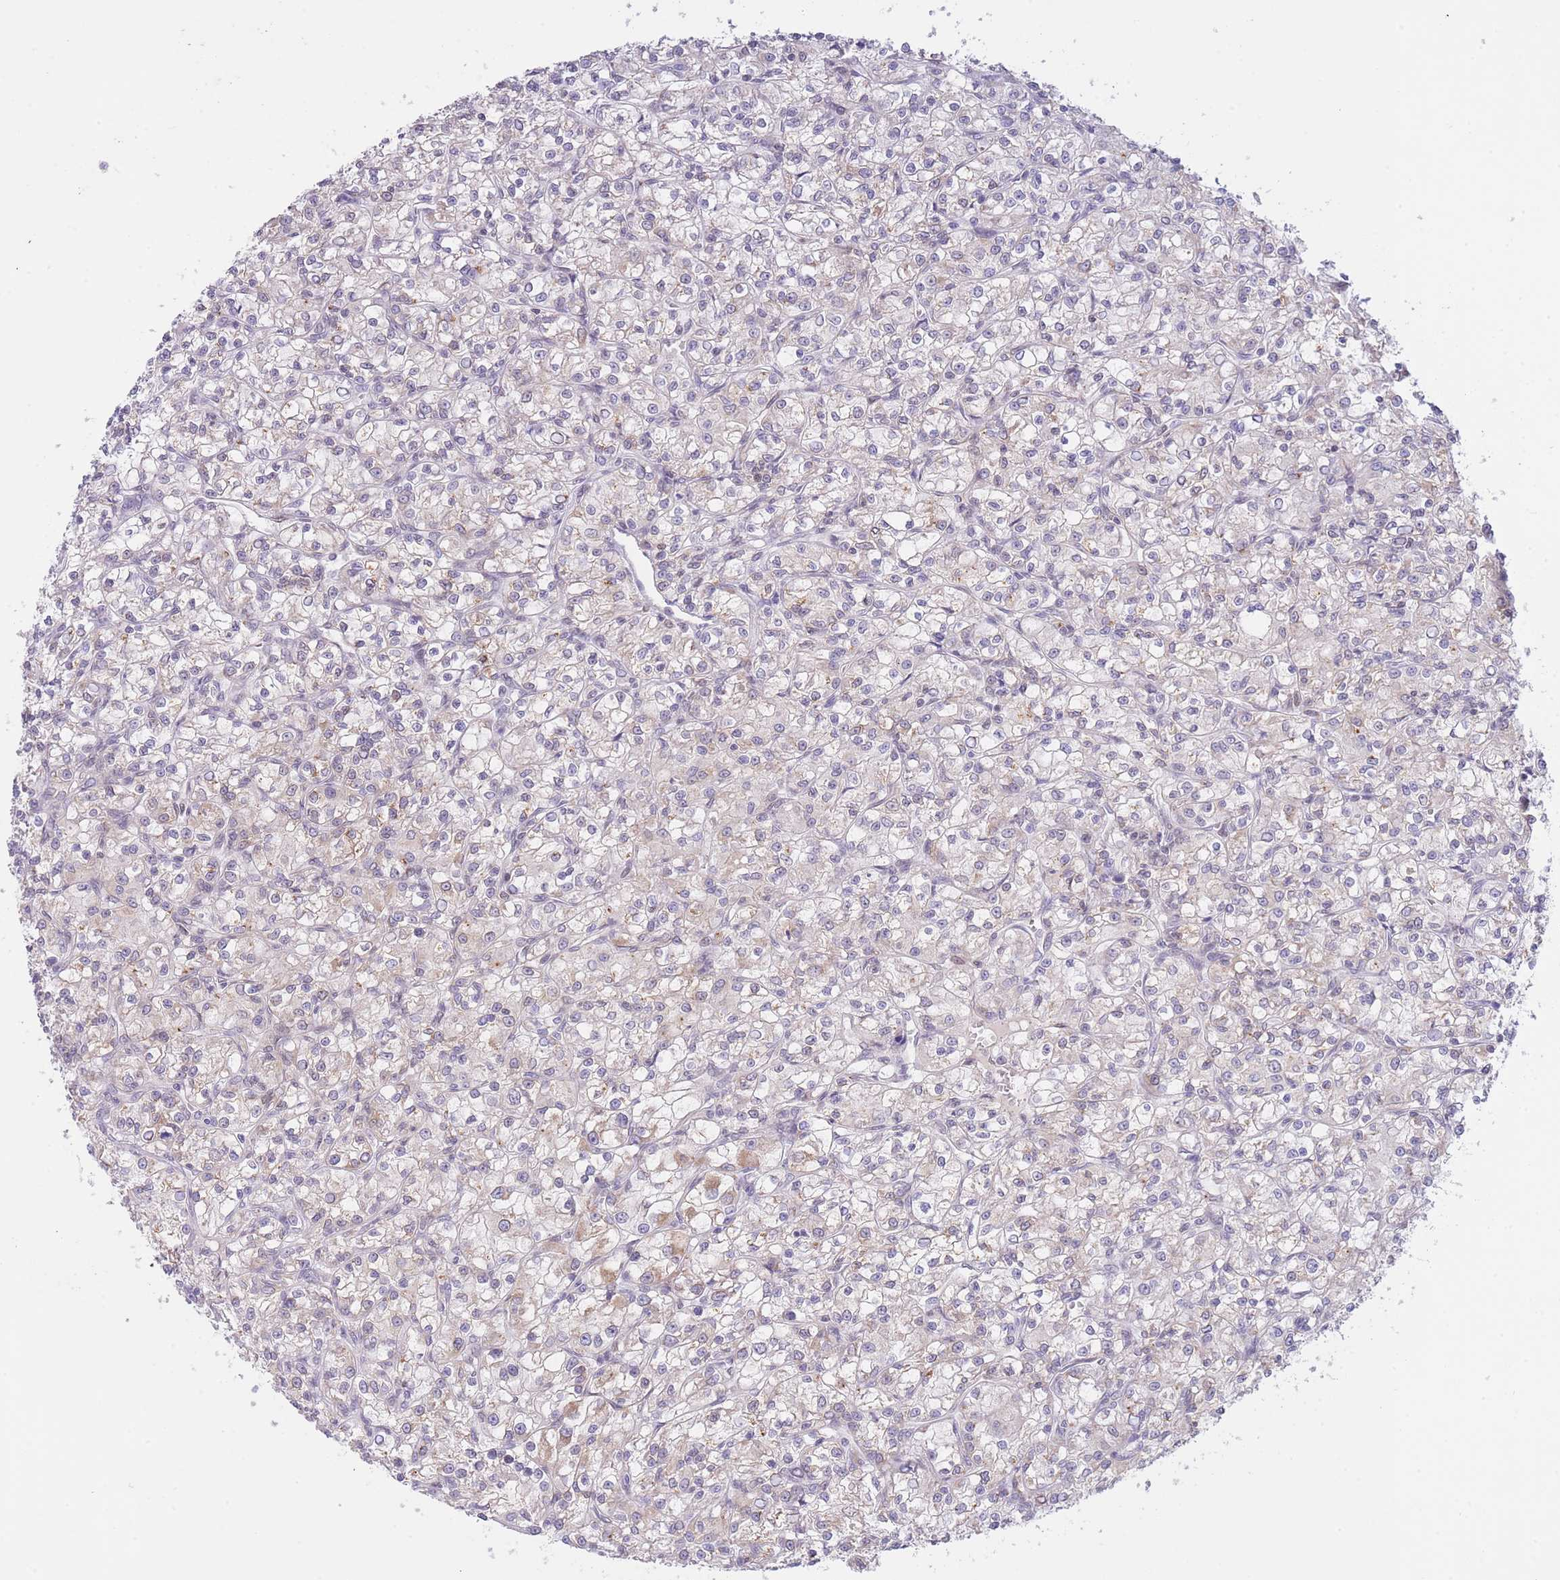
{"staining": {"intensity": "weak", "quantity": "<25%", "location": "cytoplasmic/membranous"}, "tissue": "renal cancer", "cell_type": "Tumor cells", "image_type": "cancer", "snomed": [{"axis": "morphology", "description": "Adenocarcinoma, NOS"}, {"axis": "topography", "description": "Kidney"}], "caption": "Immunohistochemistry (IHC) photomicrograph of adenocarcinoma (renal) stained for a protein (brown), which reveals no staining in tumor cells. (DAB (3,3'-diaminobenzidine) IHC with hematoxylin counter stain).", "gene": "EBPL", "patient": {"sex": "female", "age": 59}}